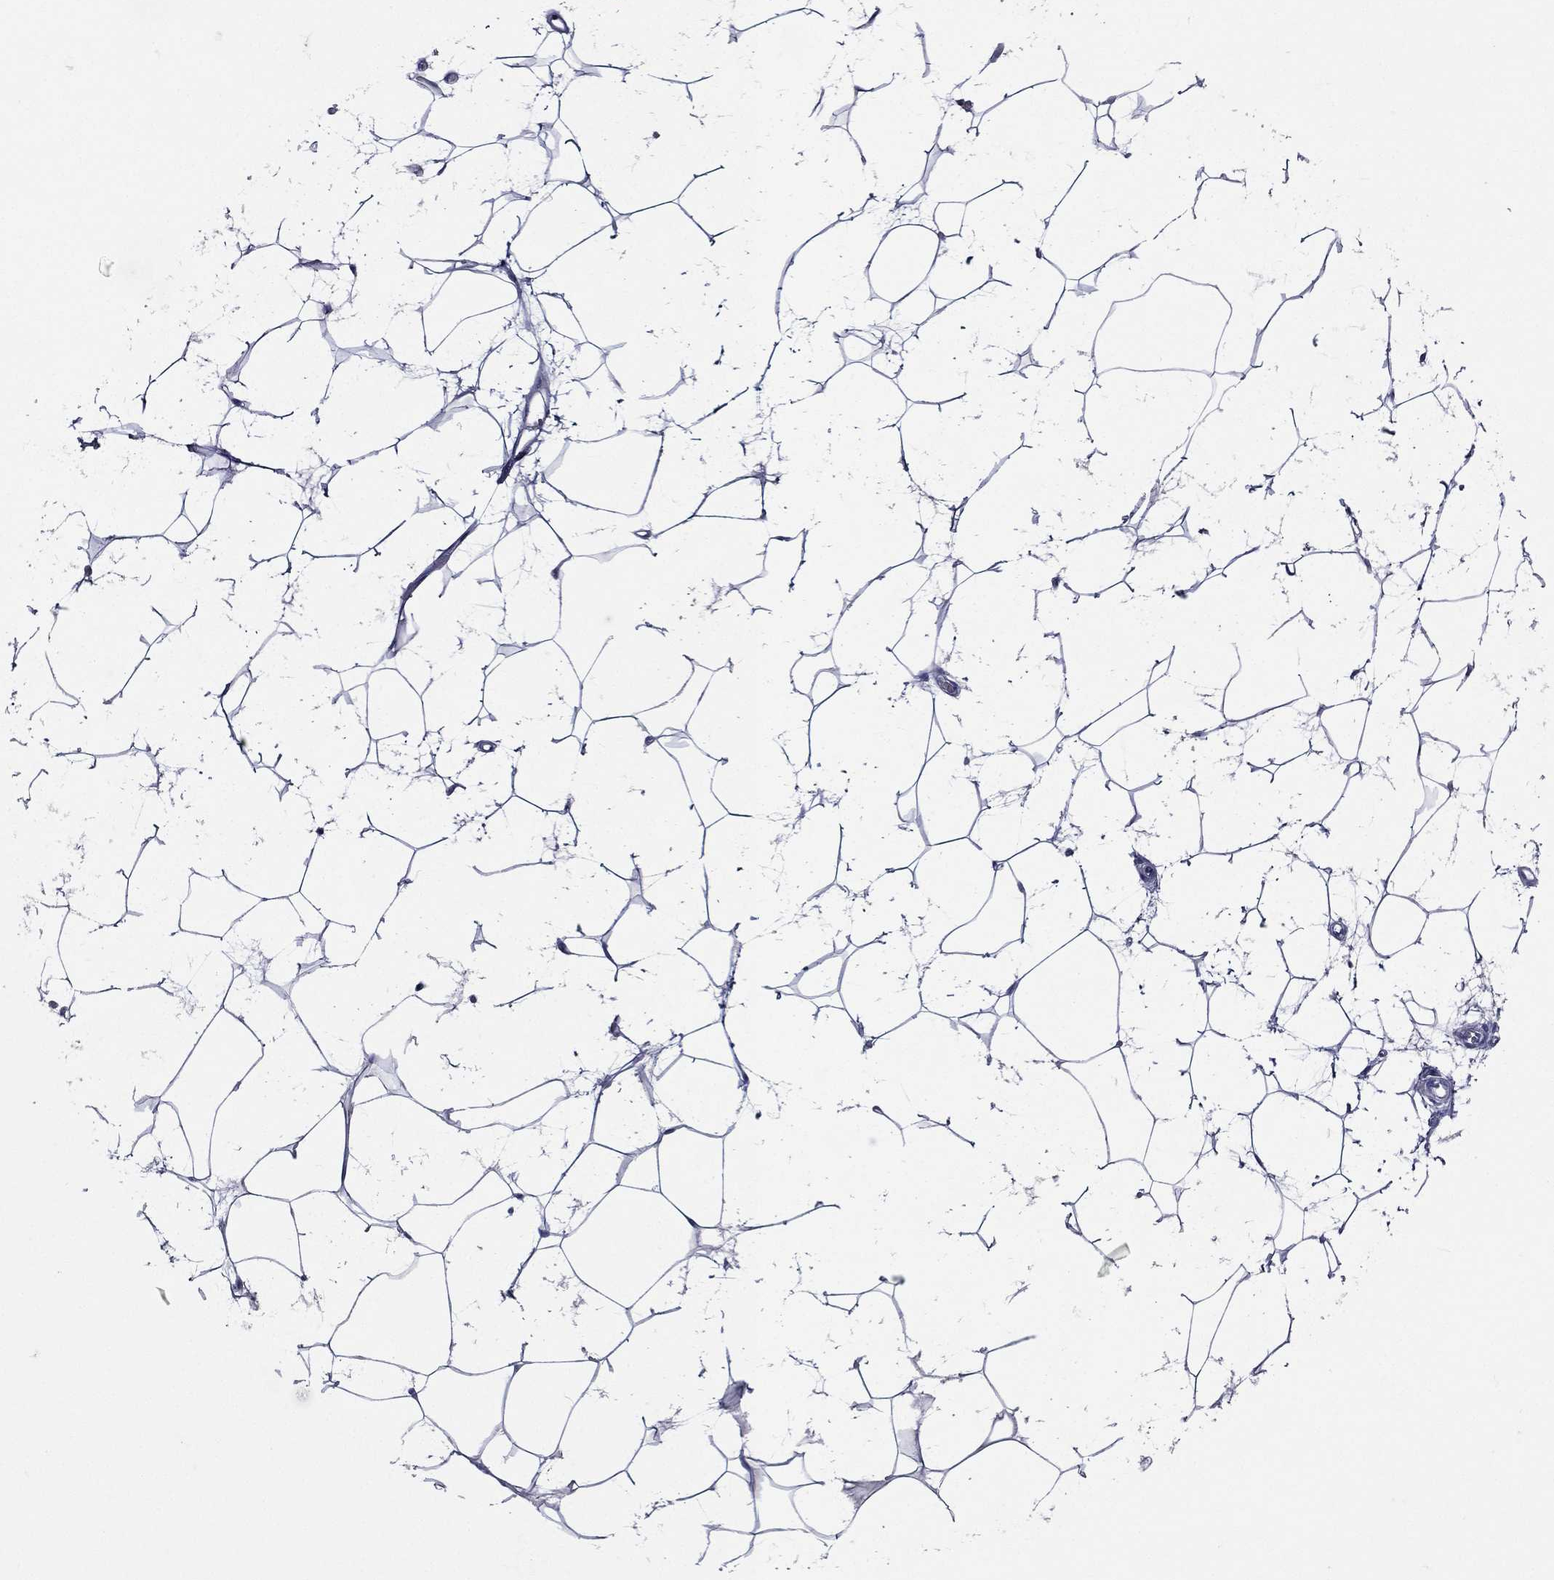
{"staining": {"intensity": "negative", "quantity": "none", "location": "none"}, "tissue": "adipose tissue", "cell_type": "Adipocytes", "image_type": "normal", "snomed": [{"axis": "morphology", "description": "Normal tissue, NOS"}, {"axis": "topography", "description": "Breast"}], "caption": "This is an immunohistochemistry micrograph of benign adipose tissue. There is no expression in adipocytes.", "gene": "TGM1", "patient": {"sex": "female", "age": 49}}